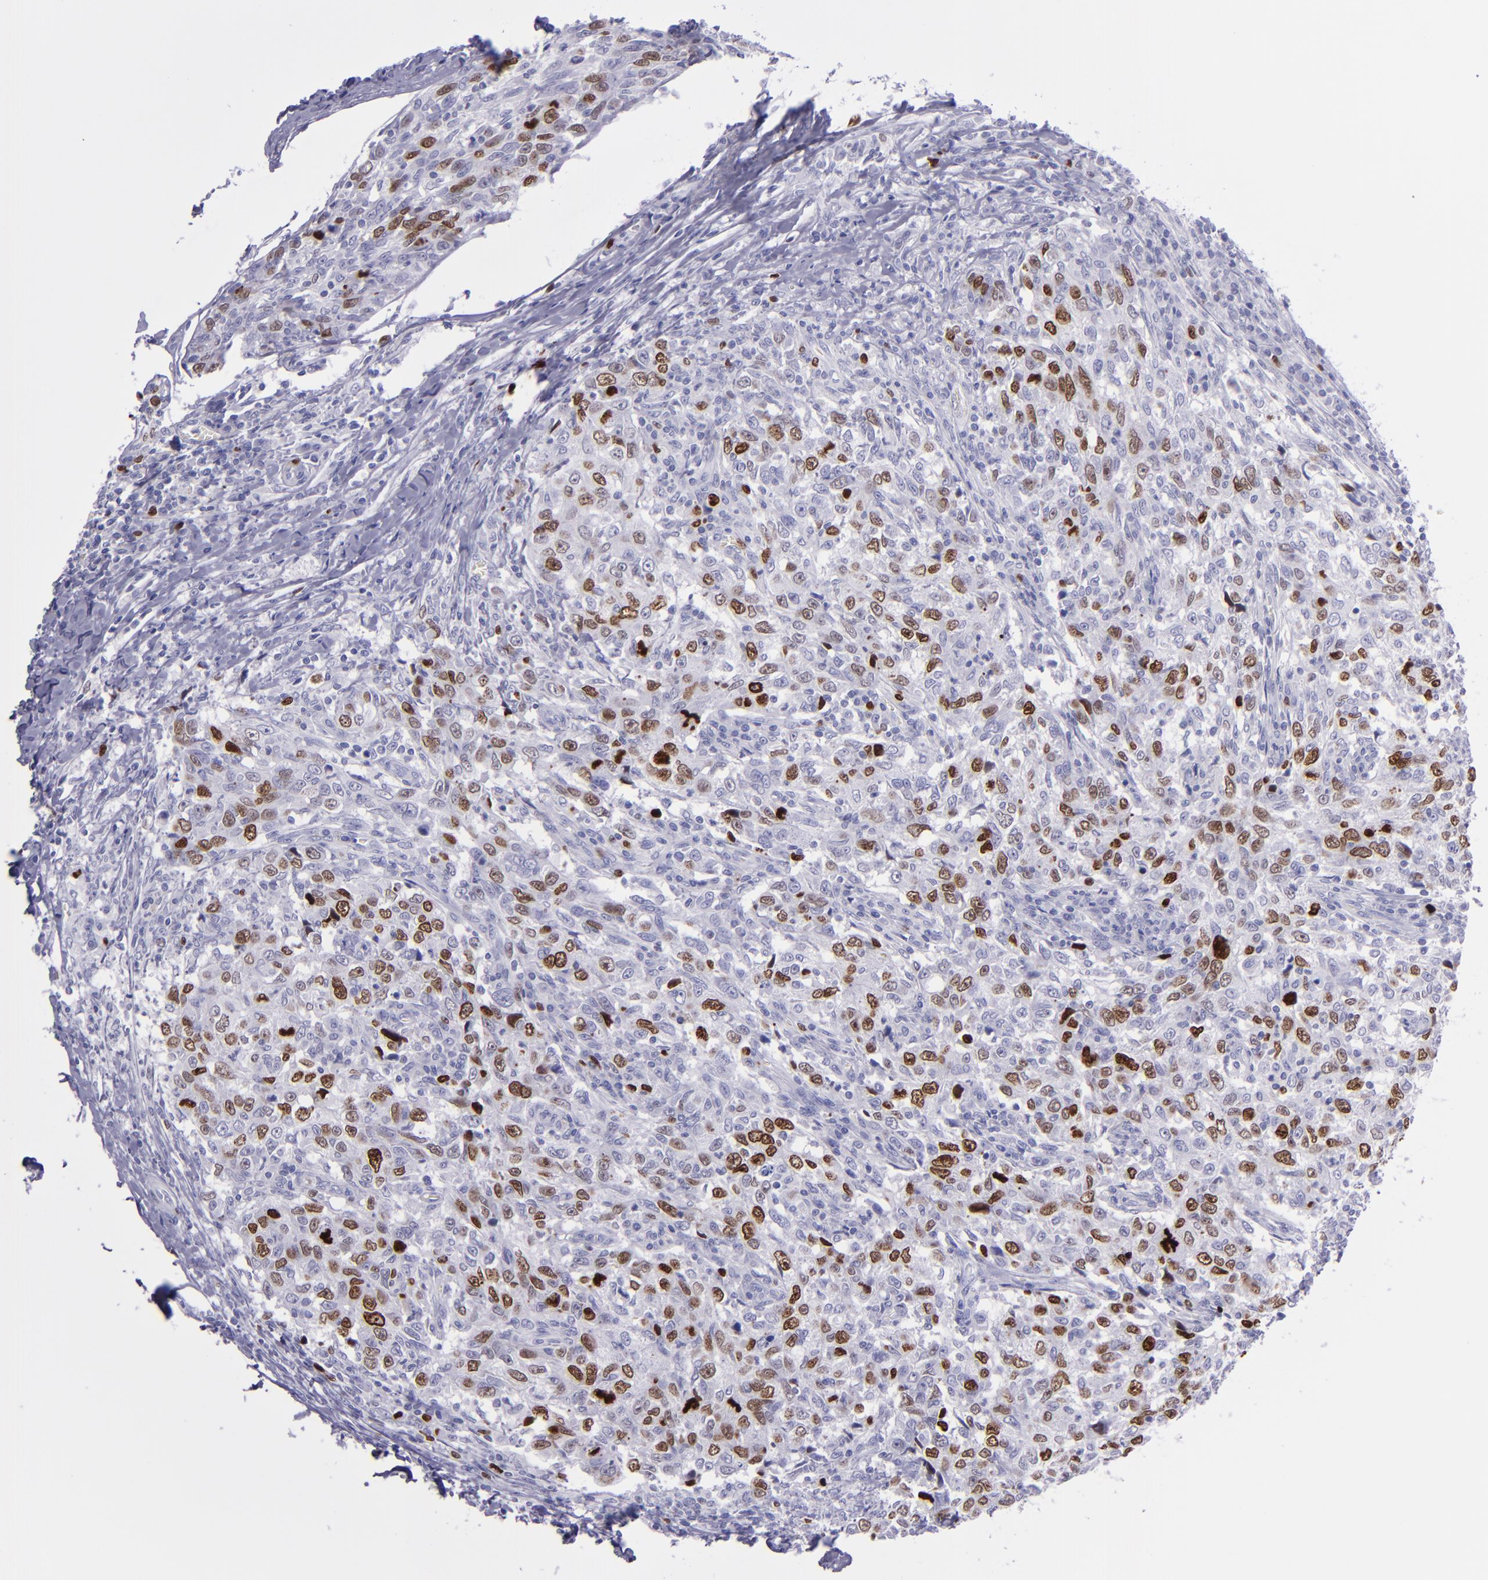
{"staining": {"intensity": "strong", "quantity": "25%-75%", "location": "nuclear"}, "tissue": "breast cancer", "cell_type": "Tumor cells", "image_type": "cancer", "snomed": [{"axis": "morphology", "description": "Duct carcinoma"}, {"axis": "topography", "description": "Breast"}], "caption": "Strong nuclear positivity for a protein is seen in about 25%-75% of tumor cells of breast cancer (intraductal carcinoma) using IHC.", "gene": "TOP2A", "patient": {"sex": "female", "age": 50}}